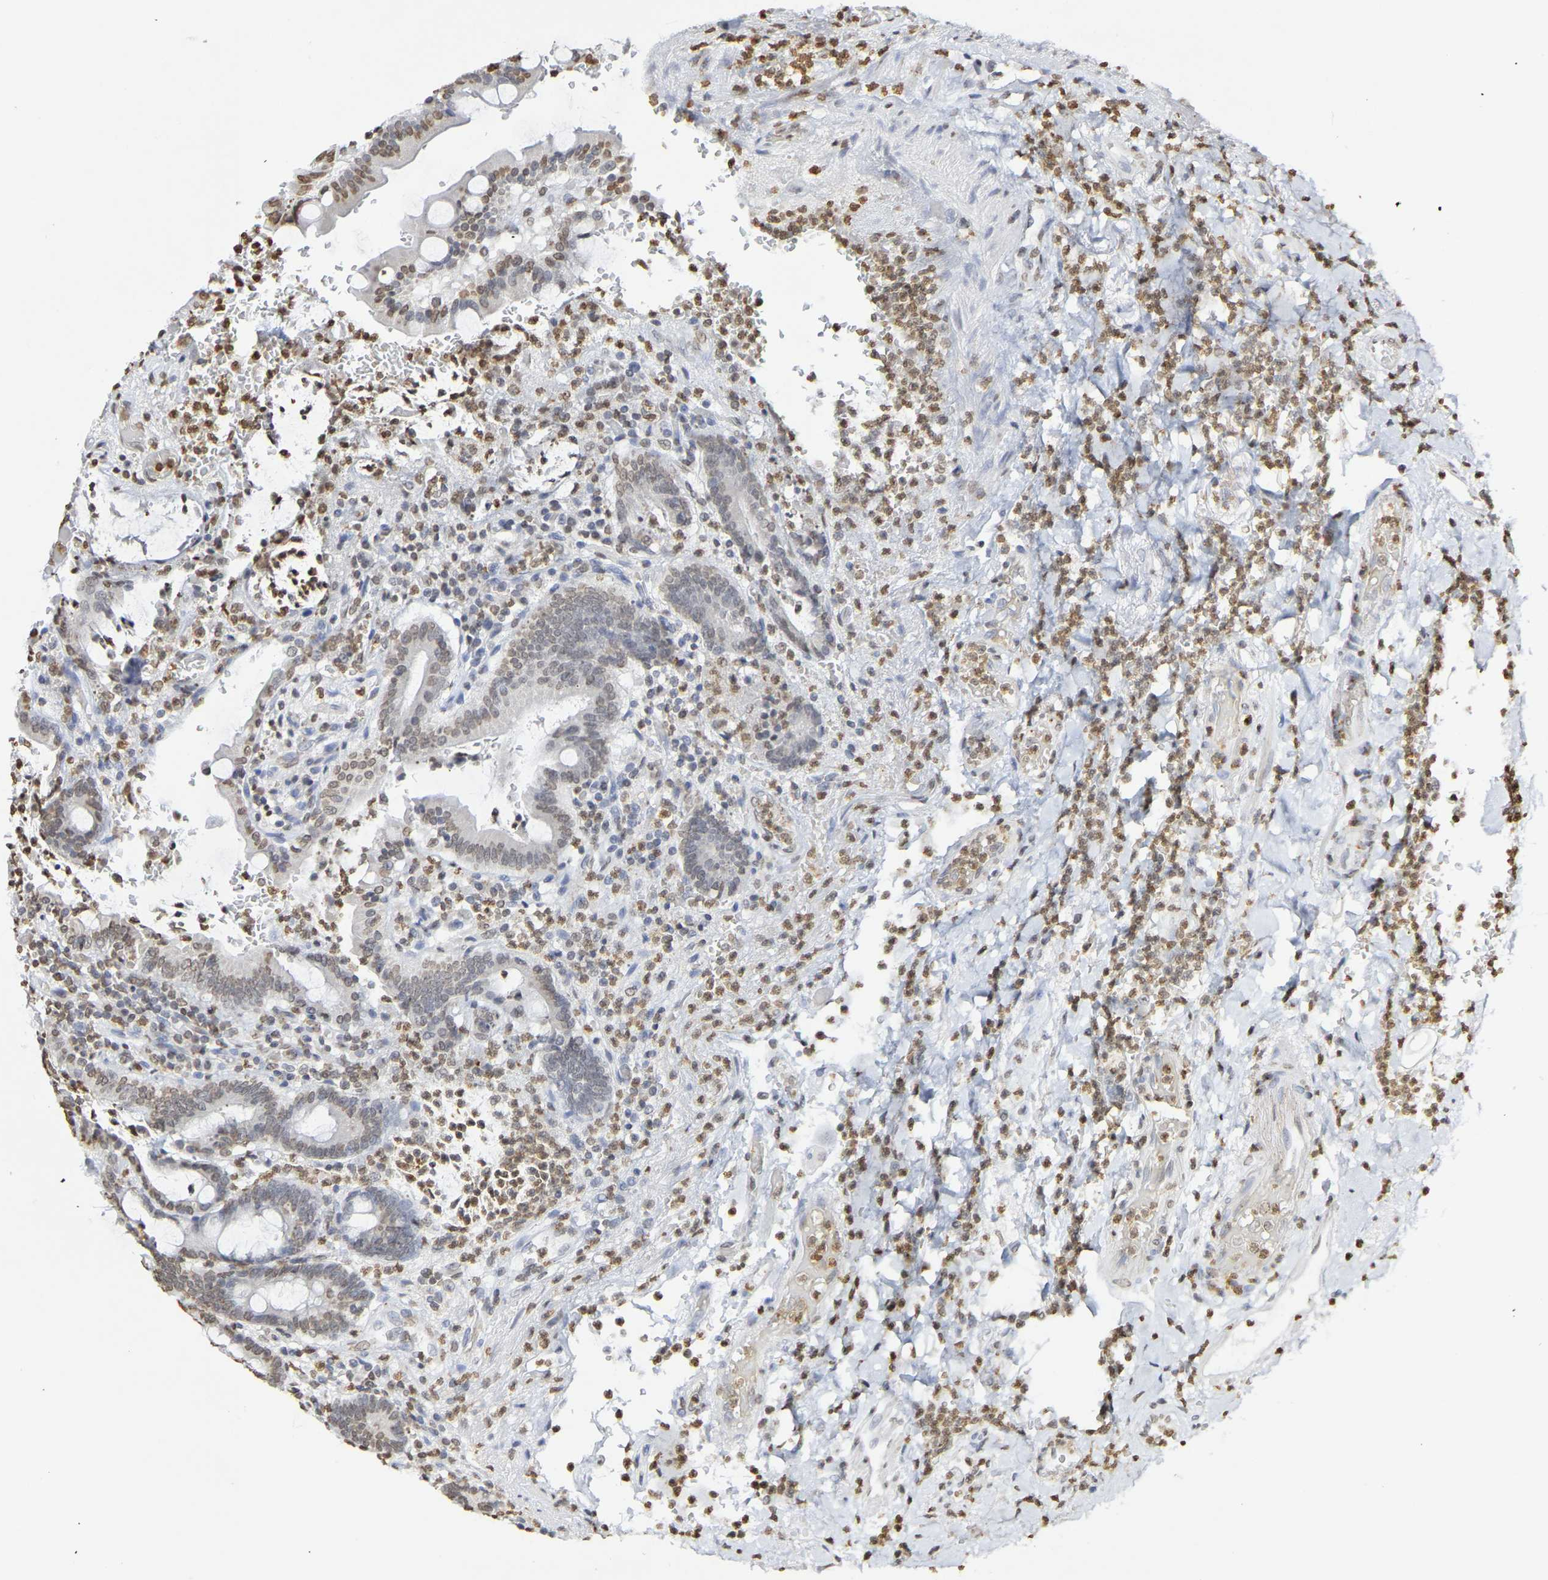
{"staining": {"intensity": "moderate", "quantity": "25%-75%", "location": "nuclear"}, "tissue": "stomach", "cell_type": "Glandular cells", "image_type": "normal", "snomed": [{"axis": "morphology", "description": "Normal tissue, NOS"}, {"axis": "topography", "description": "Stomach, upper"}], "caption": "Glandular cells exhibit medium levels of moderate nuclear positivity in approximately 25%-75% of cells in unremarkable human stomach.", "gene": "ATF4", "patient": {"sex": "male", "age": 68}}